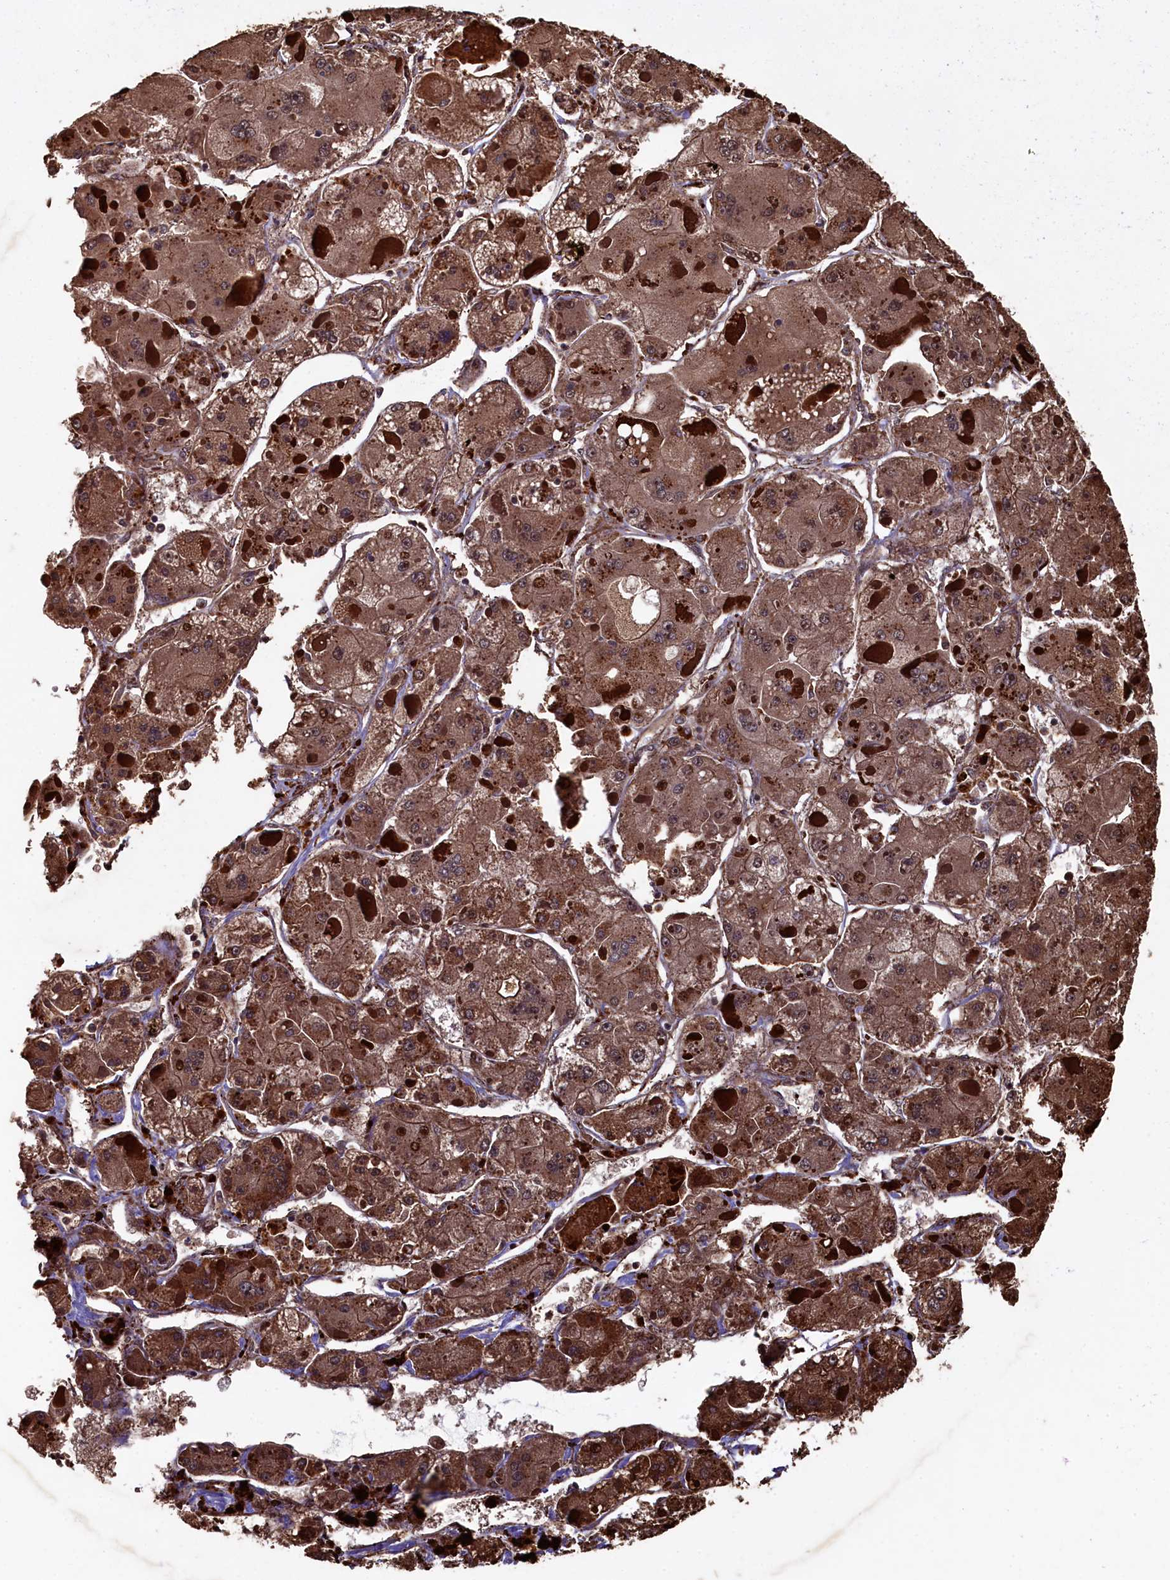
{"staining": {"intensity": "strong", "quantity": ">75%", "location": "cytoplasmic/membranous"}, "tissue": "liver cancer", "cell_type": "Tumor cells", "image_type": "cancer", "snomed": [{"axis": "morphology", "description": "Carcinoma, Hepatocellular, NOS"}, {"axis": "topography", "description": "Liver"}], "caption": "Immunohistochemical staining of human liver hepatocellular carcinoma reveals high levels of strong cytoplasmic/membranous protein staining in about >75% of tumor cells. (DAB IHC with brightfield microscopy, high magnification).", "gene": "PIGN", "patient": {"sex": "female", "age": 73}}